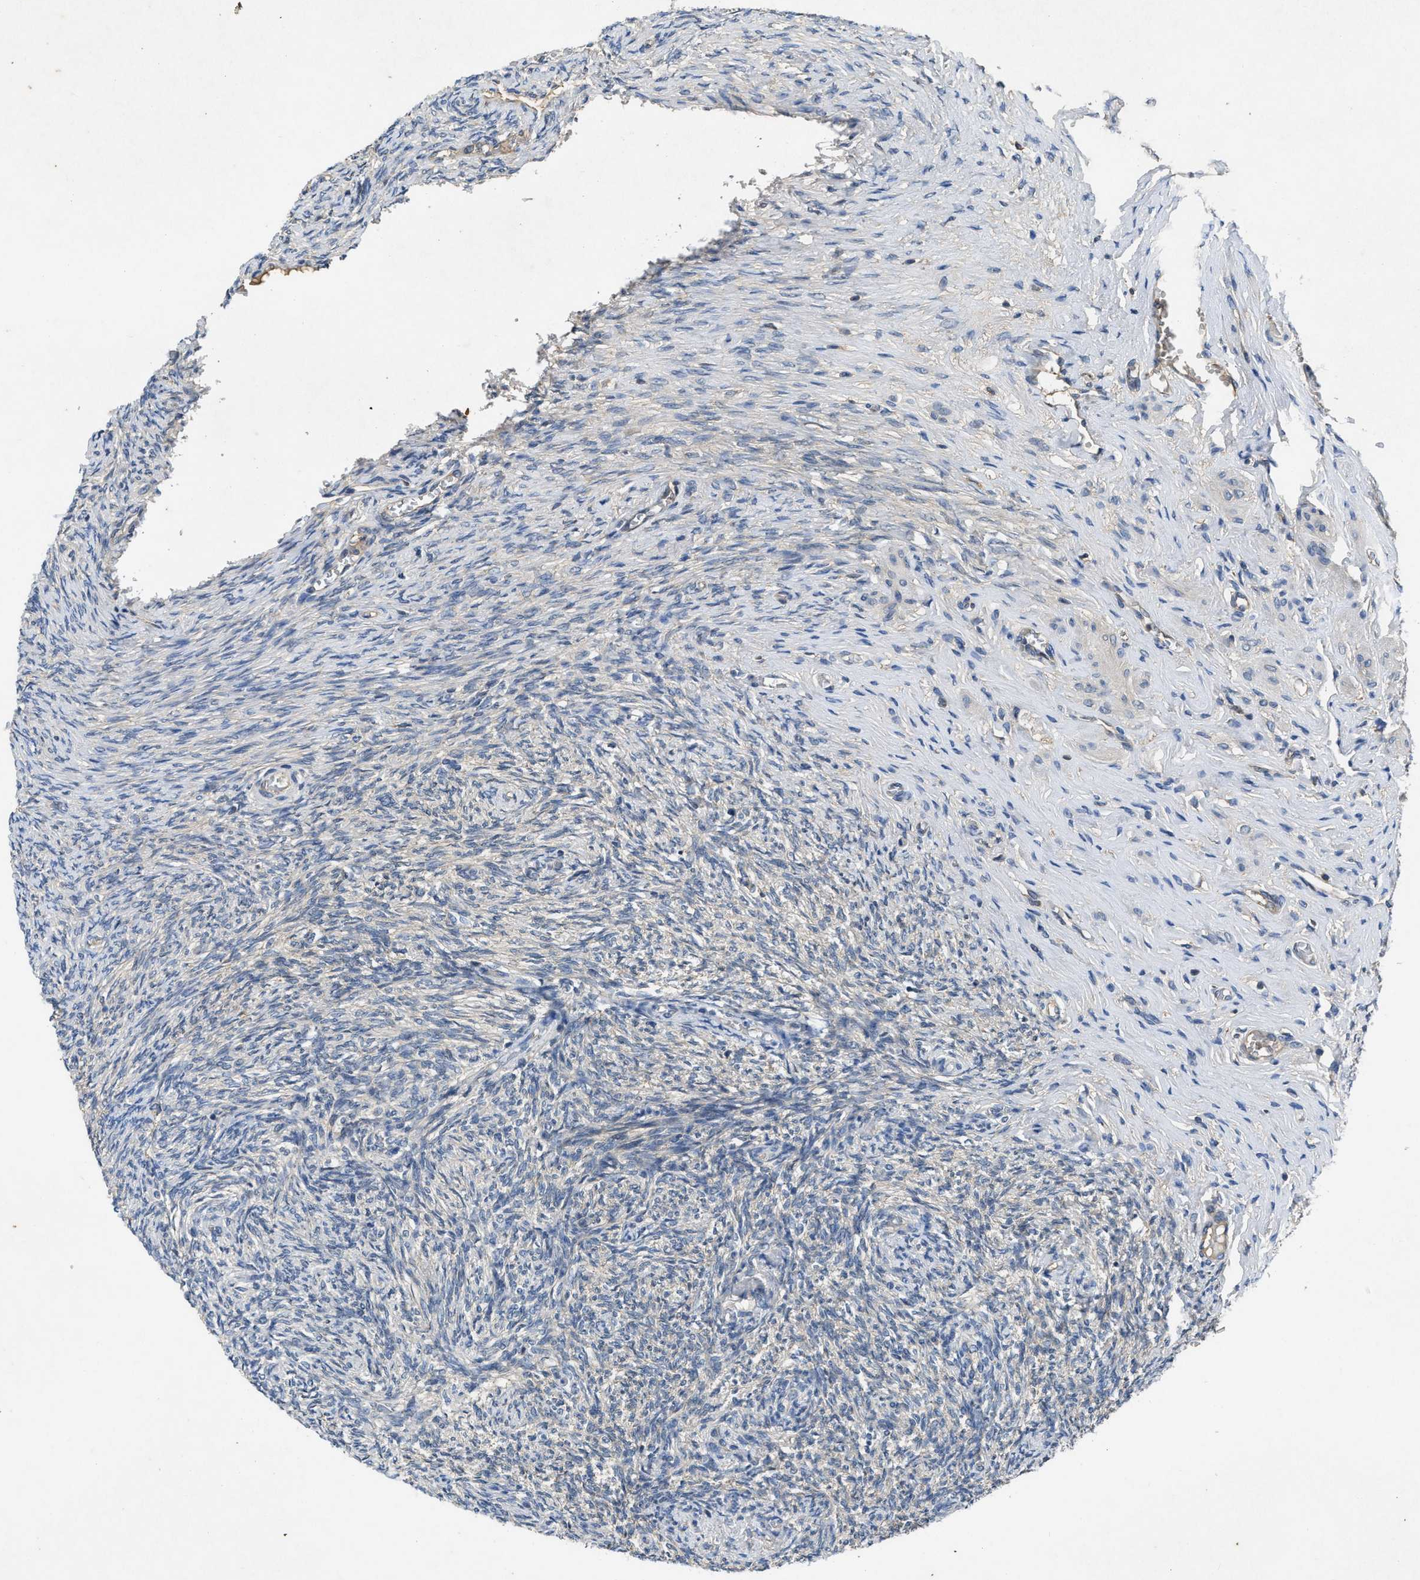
{"staining": {"intensity": "weak", "quantity": "25%-75%", "location": "cytoplasmic/membranous"}, "tissue": "ovary", "cell_type": "Follicle cells", "image_type": "normal", "snomed": [{"axis": "morphology", "description": "Normal tissue, NOS"}, {"axis": "topography", "description": "Ovary"}], "caption": "Immunohistochemical staining of benign ovary exhibits weak cytoplasmic/membranous protein staining in approximately 25%-75% of follicle cells.", "gene": "PPP3CA", "patient": {"sex": "female", "age": 41}}